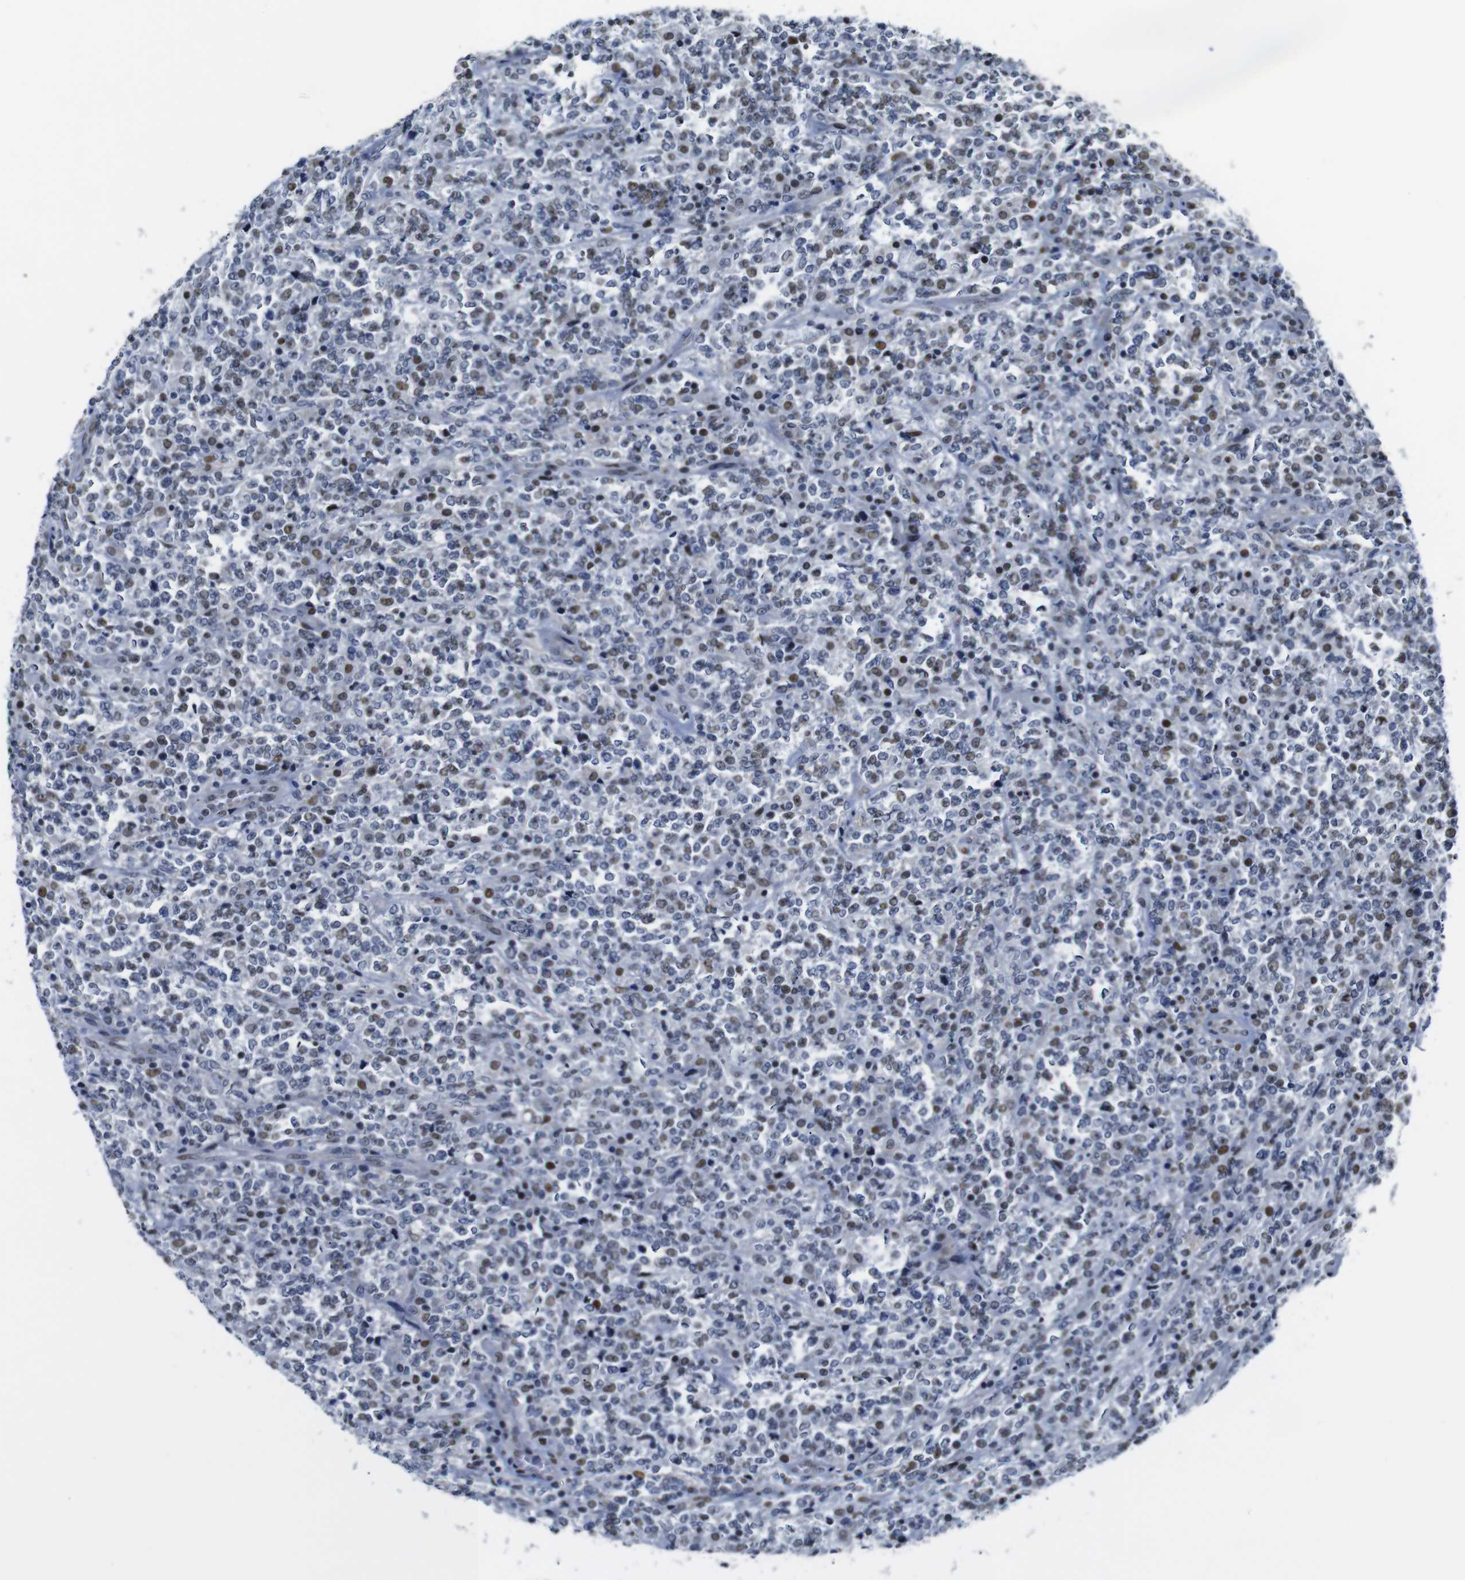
{"staining": {"intensity": "weak", "quantity": "25%-75%", "location": "nuclear"}, "tissue": "lymphoma", "cell_type": "Tumor cells", "image_type": "cancer", "snomed": [{"axis": "morphology", "description": "Malignant lymphoma, non-Hodgkin's type, High grade"}, {"axis": "topography", "description": "Soft tissue"}], "caption": "DAB immunohistochemical staining of human lymphoma displays weak nuclear protein staining in approximately 25%-75% of tumor cells.", "gene": "GATA6", "patient": {"sex": "male", "age": 18}}